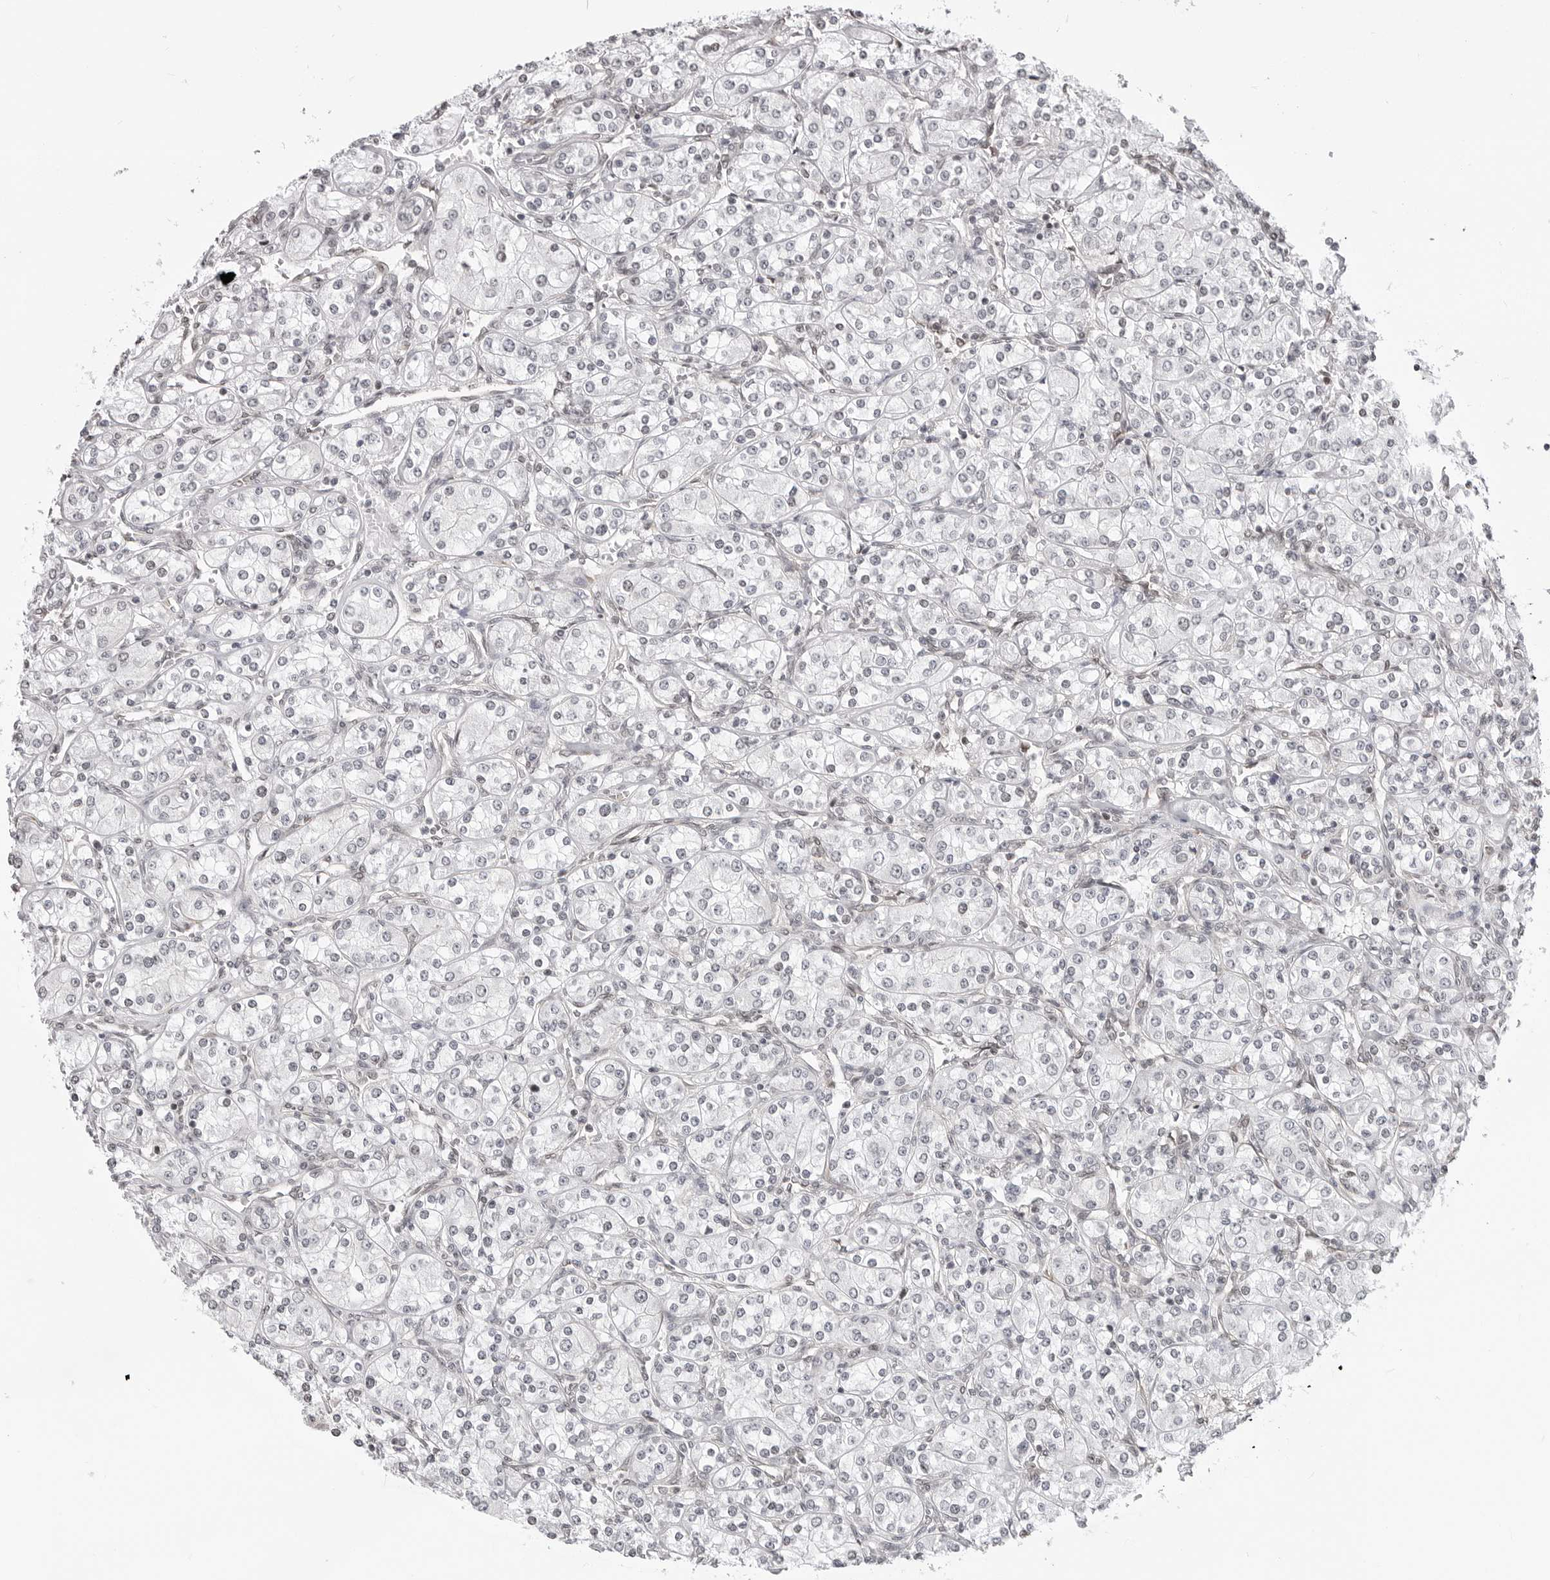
{"staining": {"intensity": "negative", "quantity": "none", "location": "none"}, "tissue": "renal cancer", "cell_type": "Tumor cells", "image_type": "cancer", "snomed": [{"axis": "morphology", "description": "Adenocarcinoma, NOS"}, {"axis": "topography", "description": "Kidney"}], "caption": "Protein analysis of renal adenocarcinoma reveals no significant expression in tumor cells.", "gene": "C8orf33", "patient": {"sex": "male", "age": 77}}